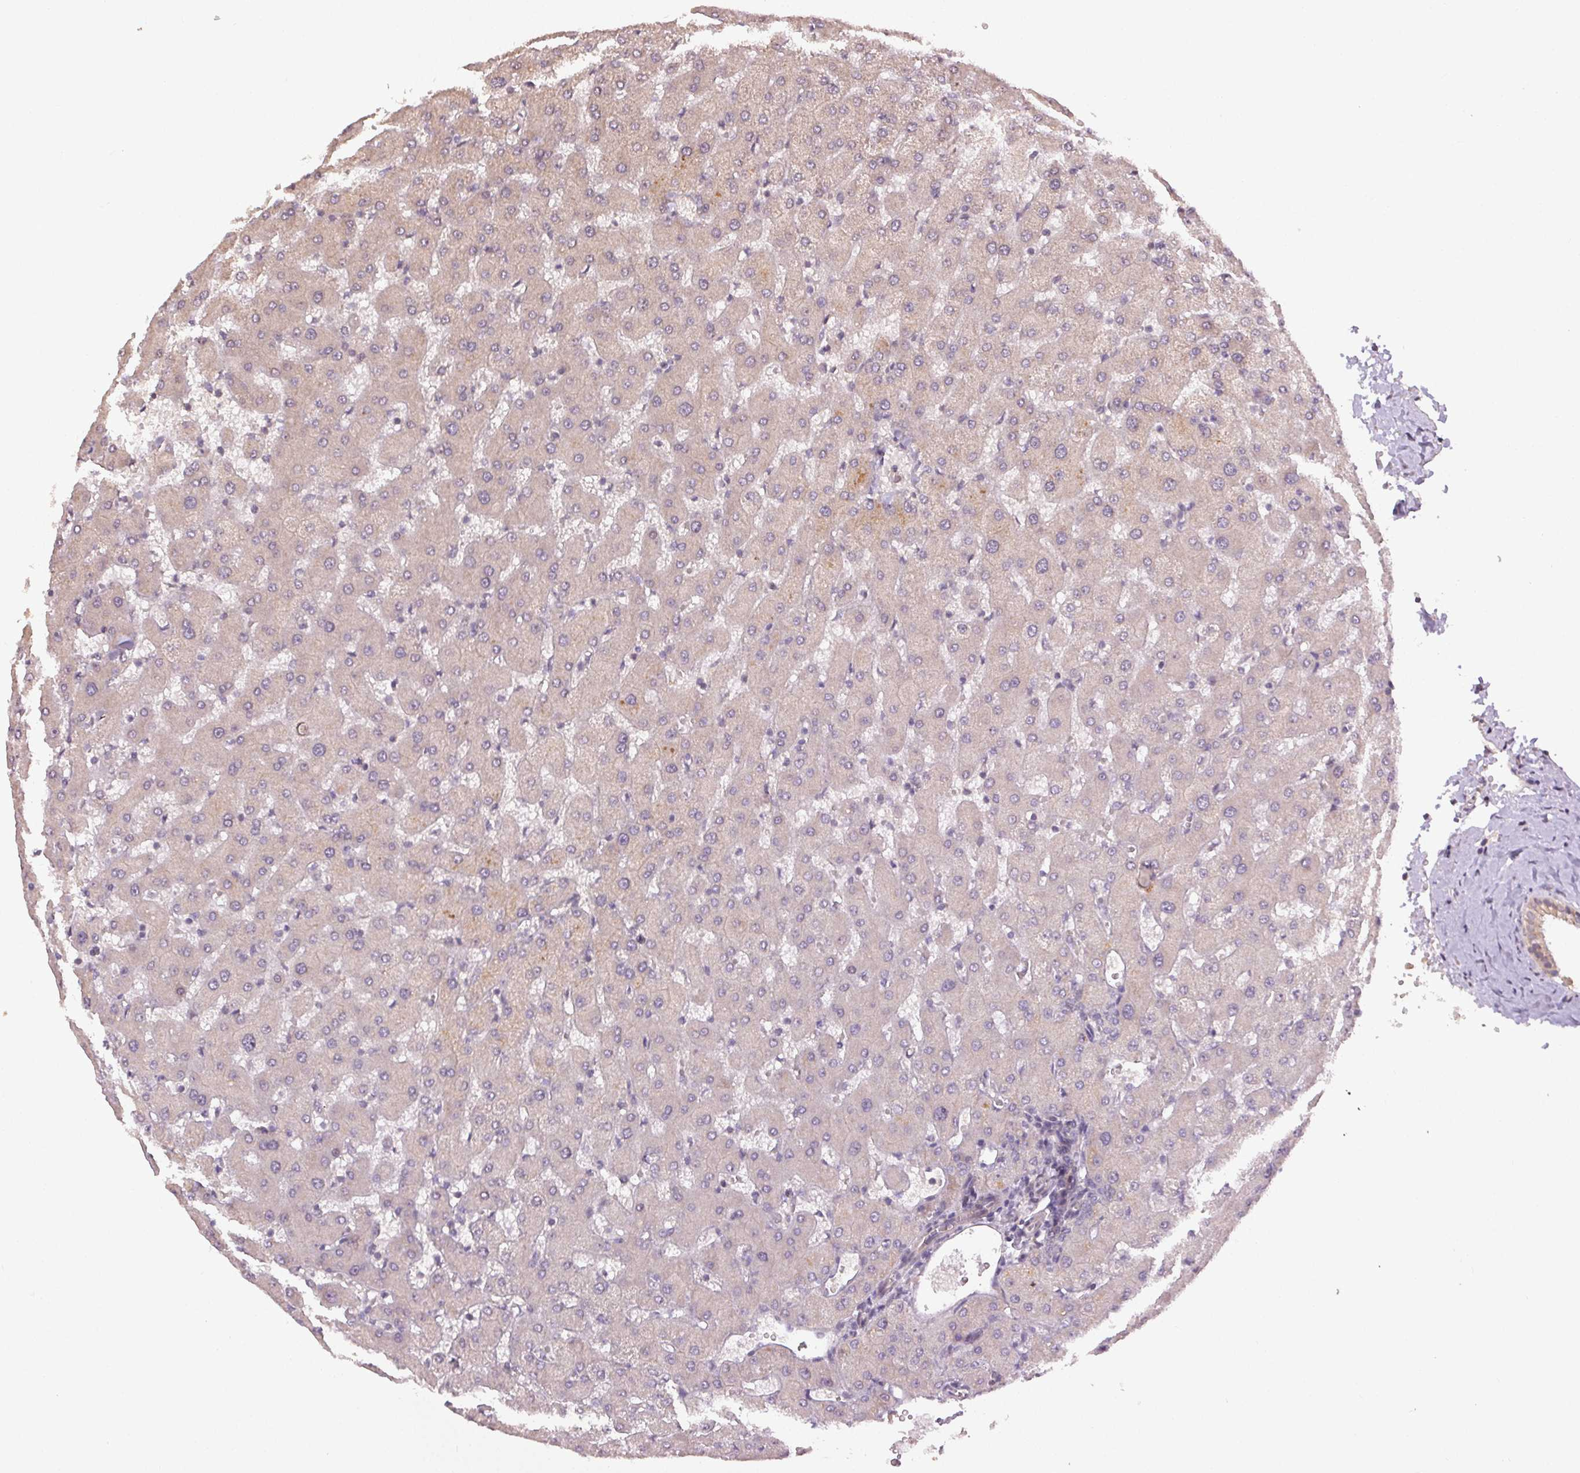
{"staining": {"intensity": "weak", "quantity": "25%-75%", "location": "cytoplasmic/membranous"}, "tissue": "liver", "cell_type": "Cholangiocytes", "image_type": "normal", "snomed": [{"axis": "morphology", "description": "Normal tissue, NOS"}, {"axis": "topography", "description": "Liver"}], "caption": "DAB (3,3'-diaminobenzidine) immunohistochemical staining of benign human liver demonstrates weak cytoplasmic/membranous protein positivity in approximately 25%-75% of cholangiocytes. (Stains: DAB in brown, nuclei in blue, Microscopy: brightfield microscopy at high magnification).", "gene": "ATP1B3", "patient": {"sex": "female", "age": 63}}